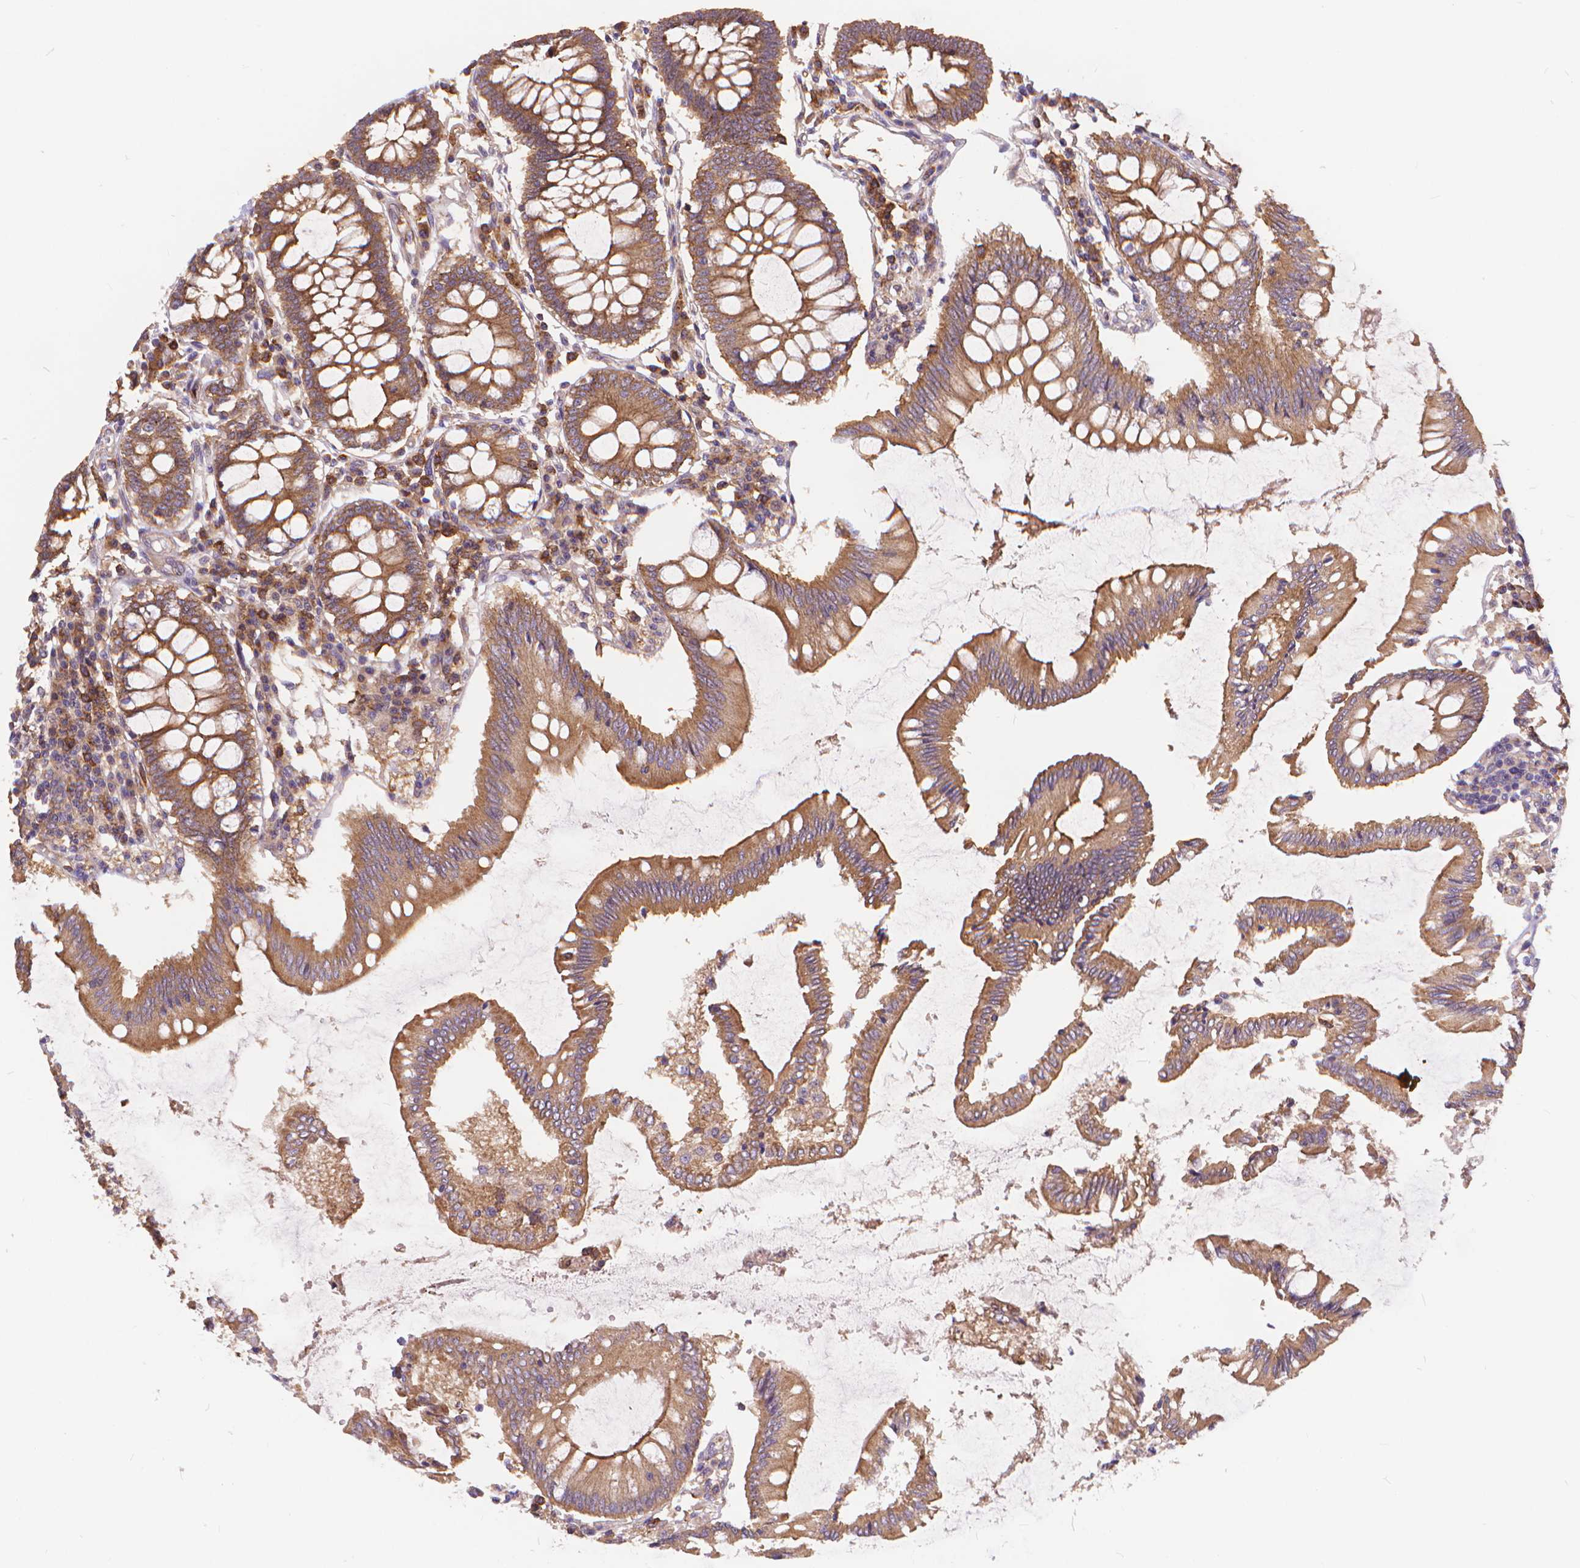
{"staining": {"intensity": "negative", "quantity": "none", "location": "none"}, "tissue": "colon", "cell_type": "Endothelial cells", "image_type": "normal", "snomed": [{"axis": "morphology", "description": "Normal tissue, NOS"}, {"axis": "morphology", "description": "Adenocarcinoma, NOS"}, {"axis": "topography", "description": "Colon"}], "caption": "Immunohistochemistry (IHC) of benign human colon shows no expression in endothelial cells.", "gene": "ARAP1", "patient": {"sex": "male", "age": 83}}